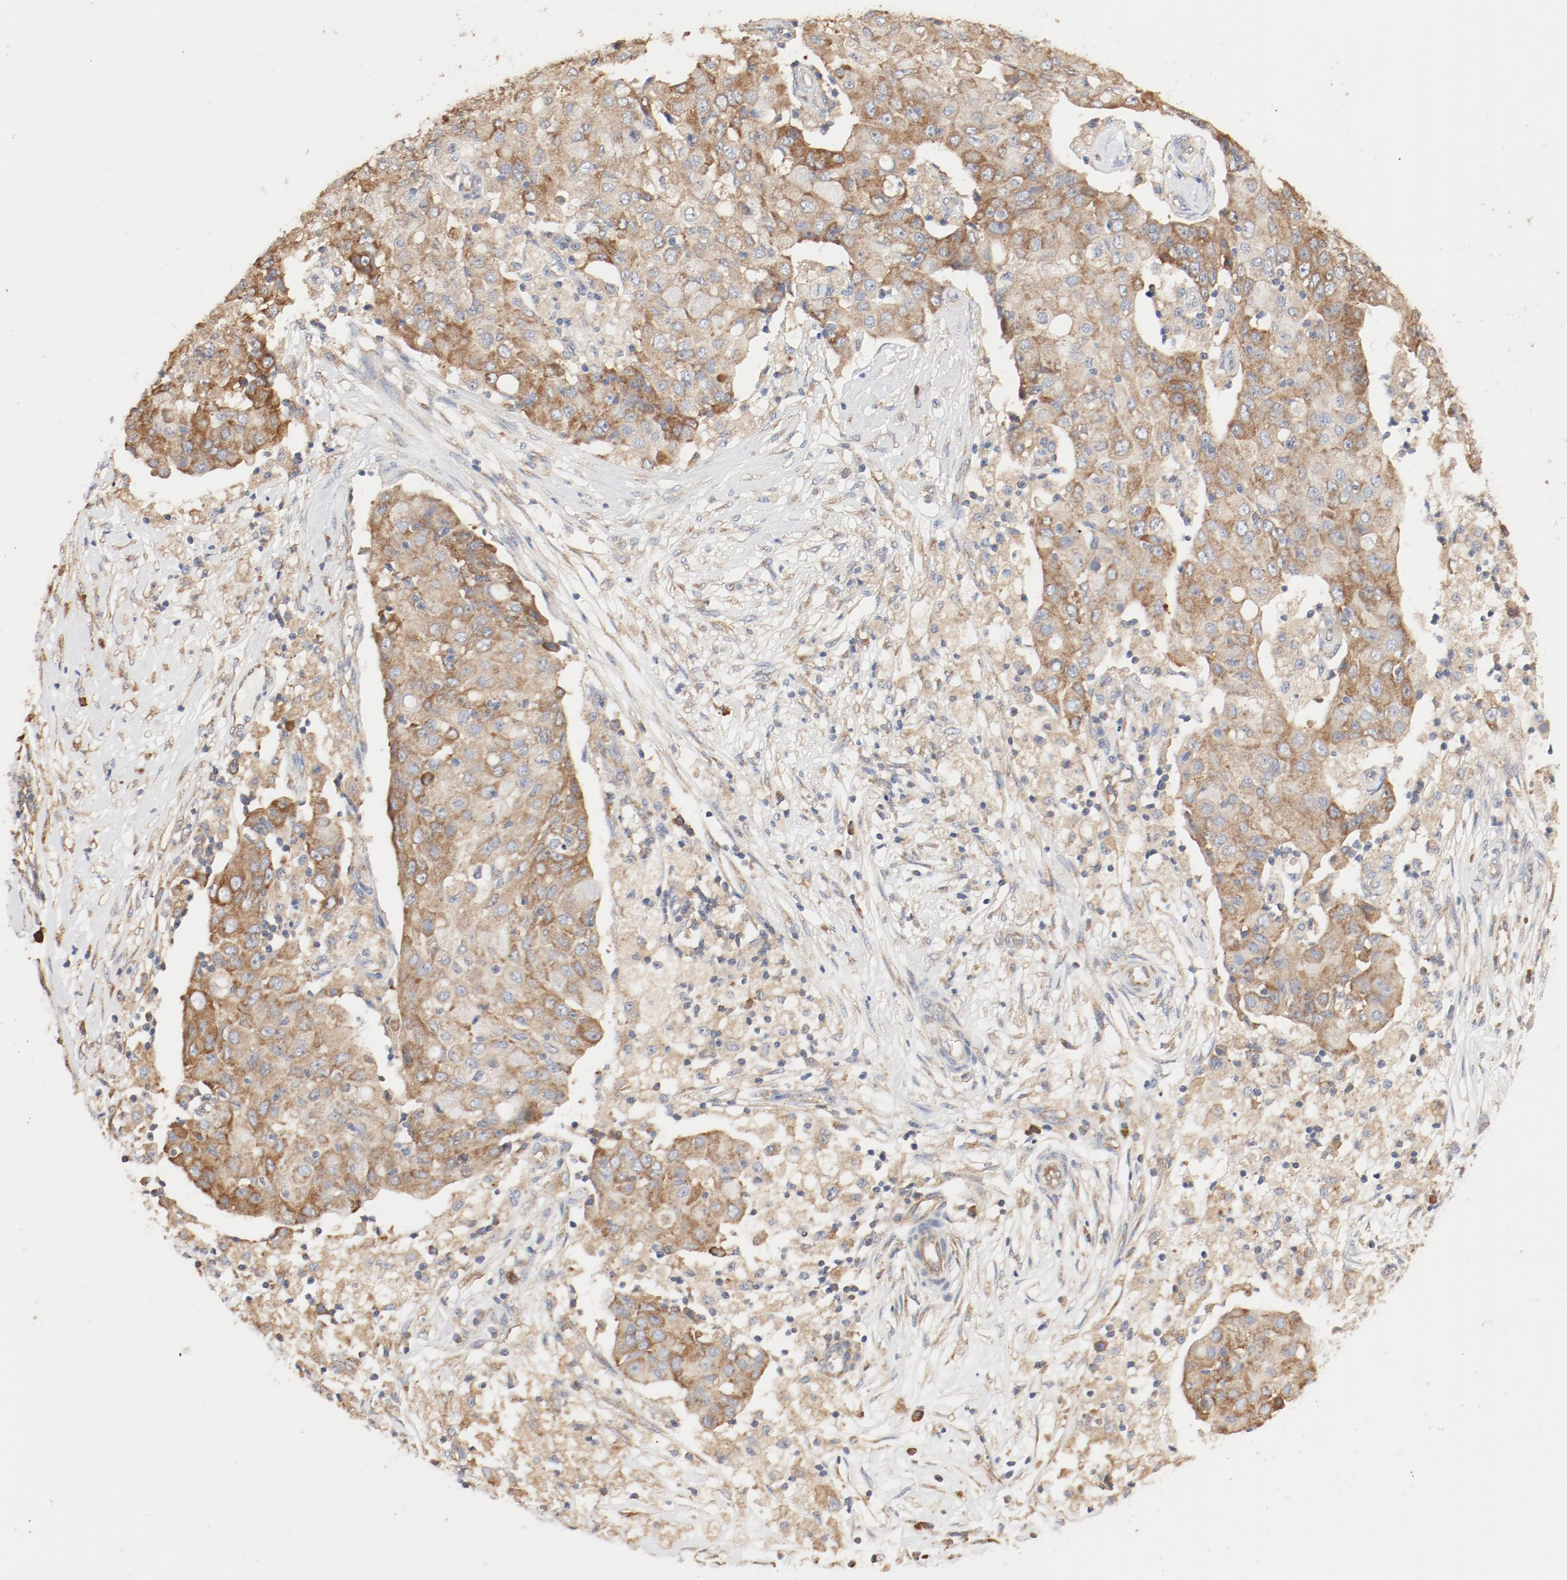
{"staining": {"intensity": "moderate", "quantity": ">75%", "location": "cytoplasmic/membranous"}, "tissue": "ovarian cancer", "cell_type": "Tumor cells", "image_type": "cancer", "snomed": [{"axis": "morphology", "description": "Carcinoma, endometroid"}, {"axis": "topography", "description": "Ovary"}], "caption": "Protein positivity by immunohistochemistry (IHC) demonstrates moderate cytoplasmic/membranous positivity in approximately >75% of tumor cells in ovarian cancer (endometroid carcinoma).", "gene": "RPS6", "patient": {"sex": "female", "age": 42}}